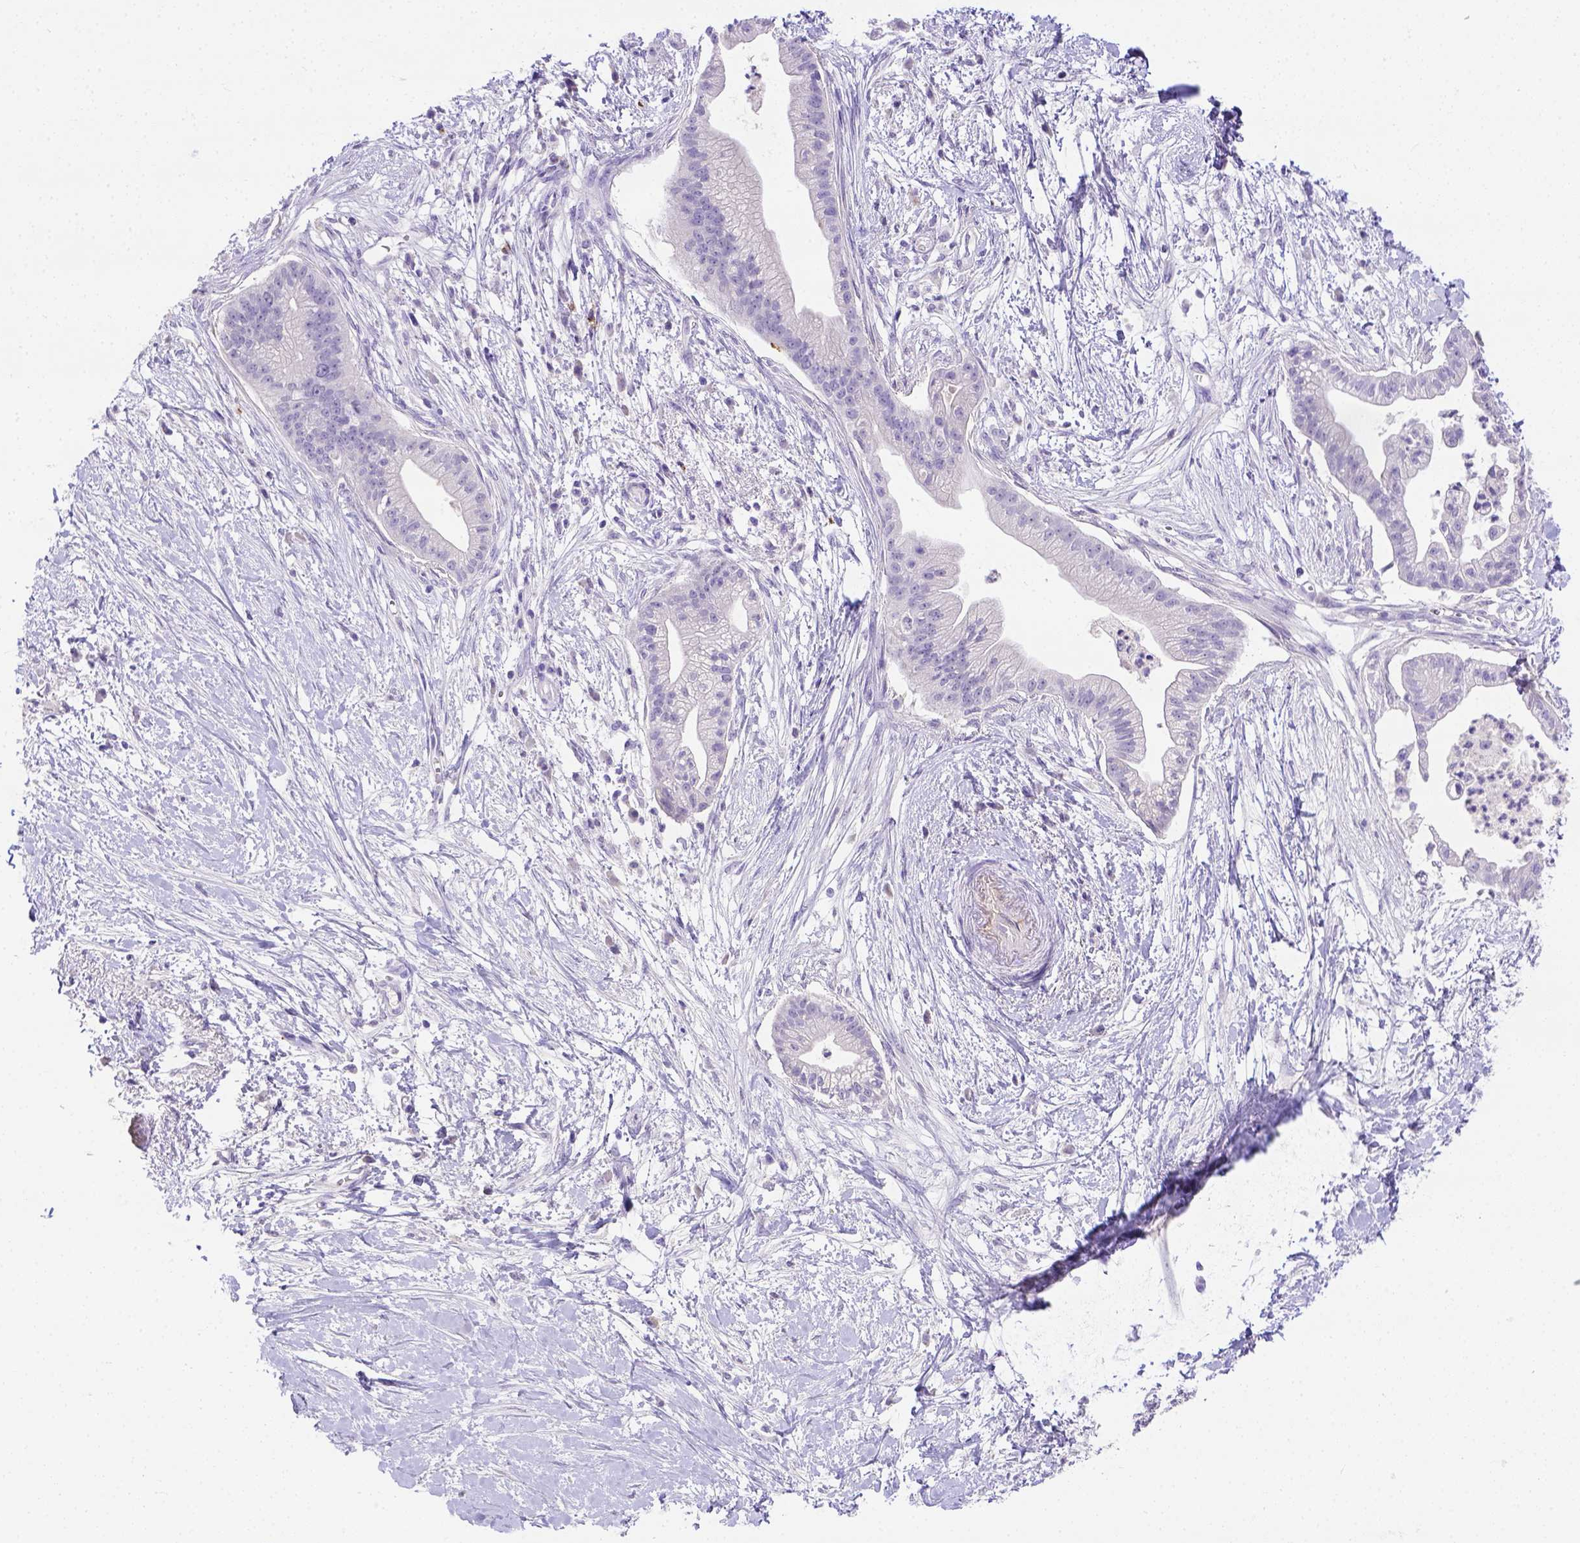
{"staining": {"intensity": "negative", "quantity": "none", "location": "none"}, "tissue": "pancreatic cancer", "cell_type": "Tumor cells", "image_type": "cancer", "snomed": [{"axis": "morphology", "description": "Normal tissue, NOS"}, {"axis": "morphology", "description": "Adenocarcinoma, NOS"}, {"axis": "topography", "description": "Lymph node"}, {"axis": "topography", "description": "Pancreas"}], "caption": "DAB immunohistochemical staining of pancreatic cancer exhibits no significant staining in tumor cells.", "gene": "B3GAT1", "patient": {"sex": "female", "age": 58}}